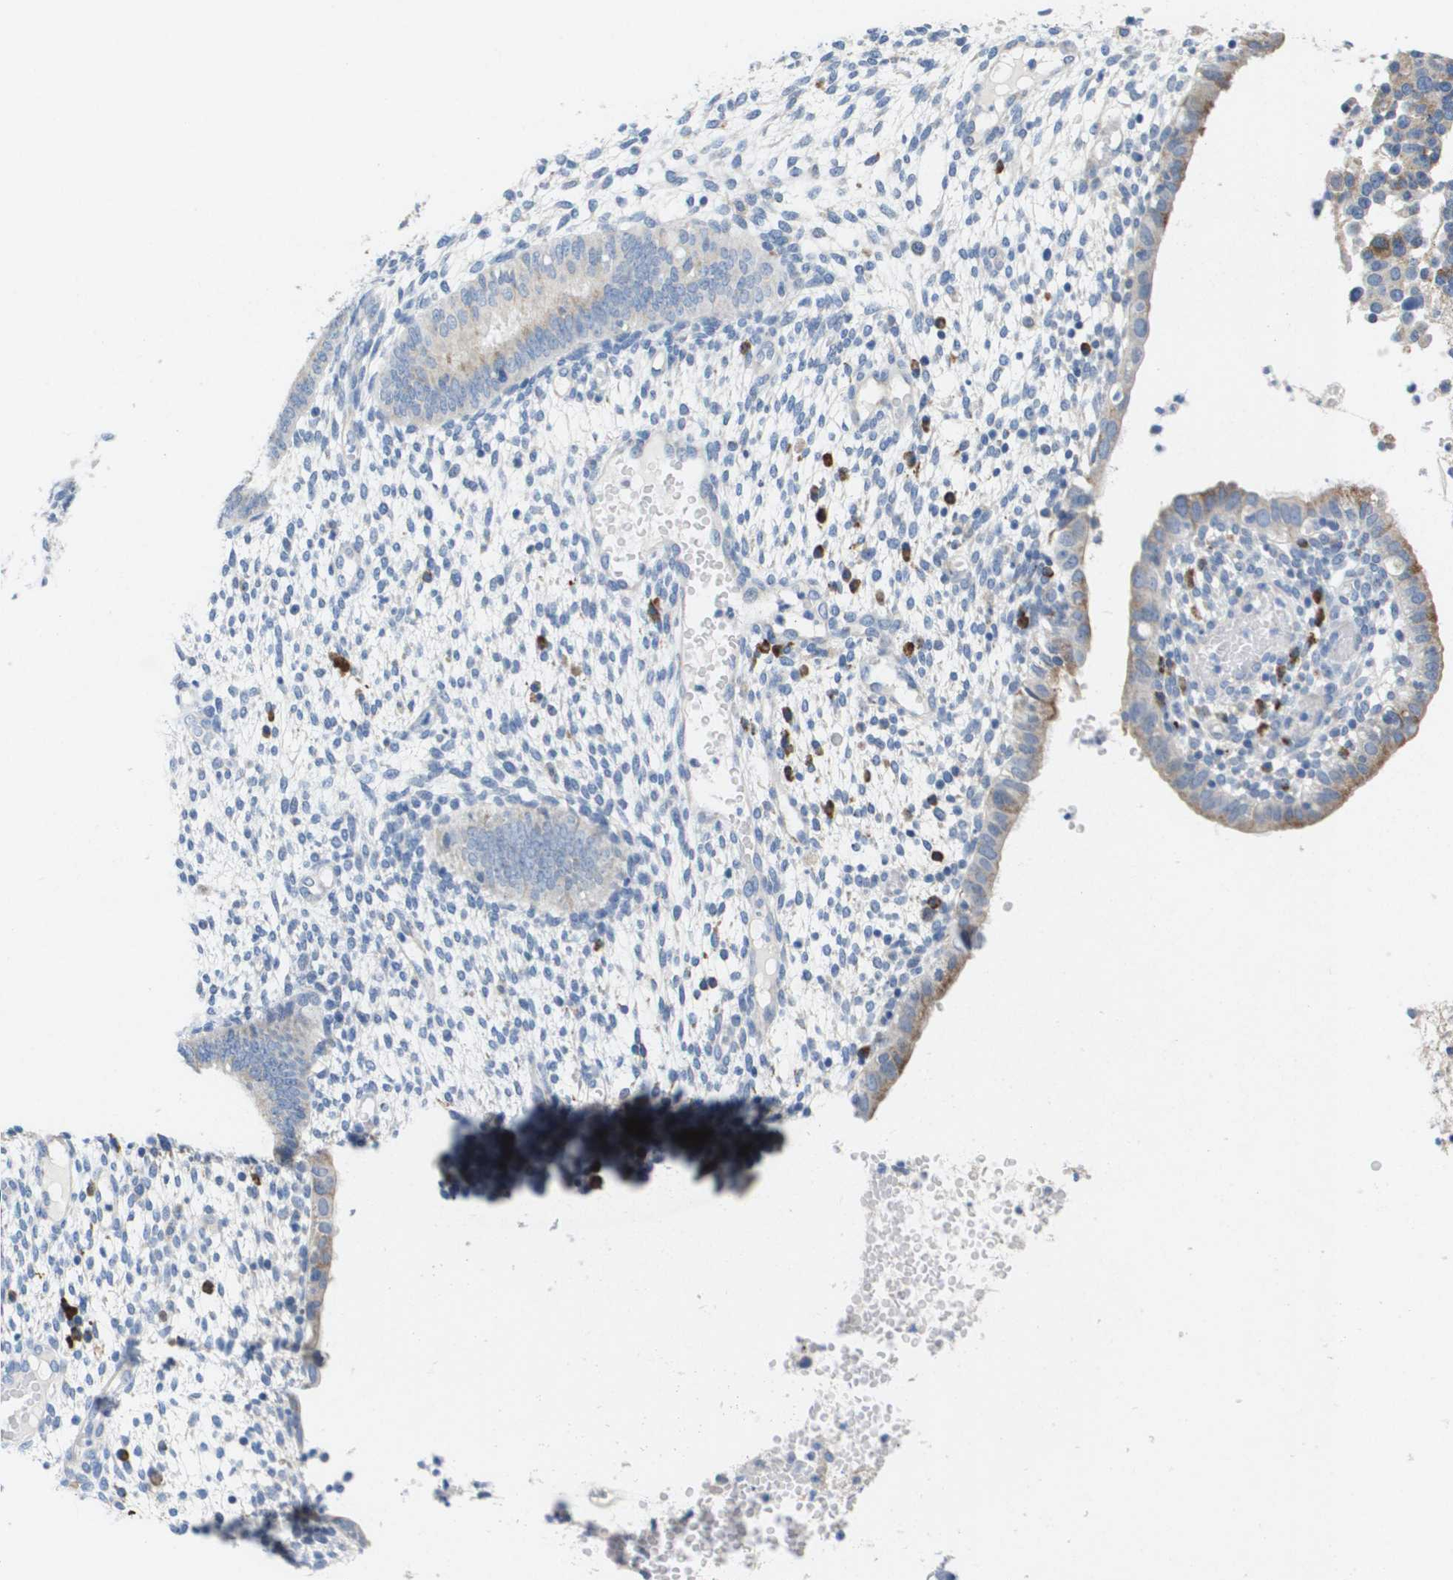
{"staining": {"intensity": "negative", "quantity": "none", "location": "none"}, "tissue": "endometrium", "cell_type": "Cells in endometrial stroma", "image_type": "normal", "snomed": [{"axis": "morphology", "description": "Normal tissue, NOS"}, {"axis": "topography", "description": "Endometrium"}], "caption": "Immunohistochemistry histopathology image of normal endometrium stained for a protein (brown), which shows no positivity in cells in endometrial stroma. Brightfield microscopy of IHC stained with DAB (3,3'-diaminobenzidine) (brown) and hematoxylin (blue), captured at high magnification.", "gene": "CD3G", "patient": {"sex": "female", "age": 35}}